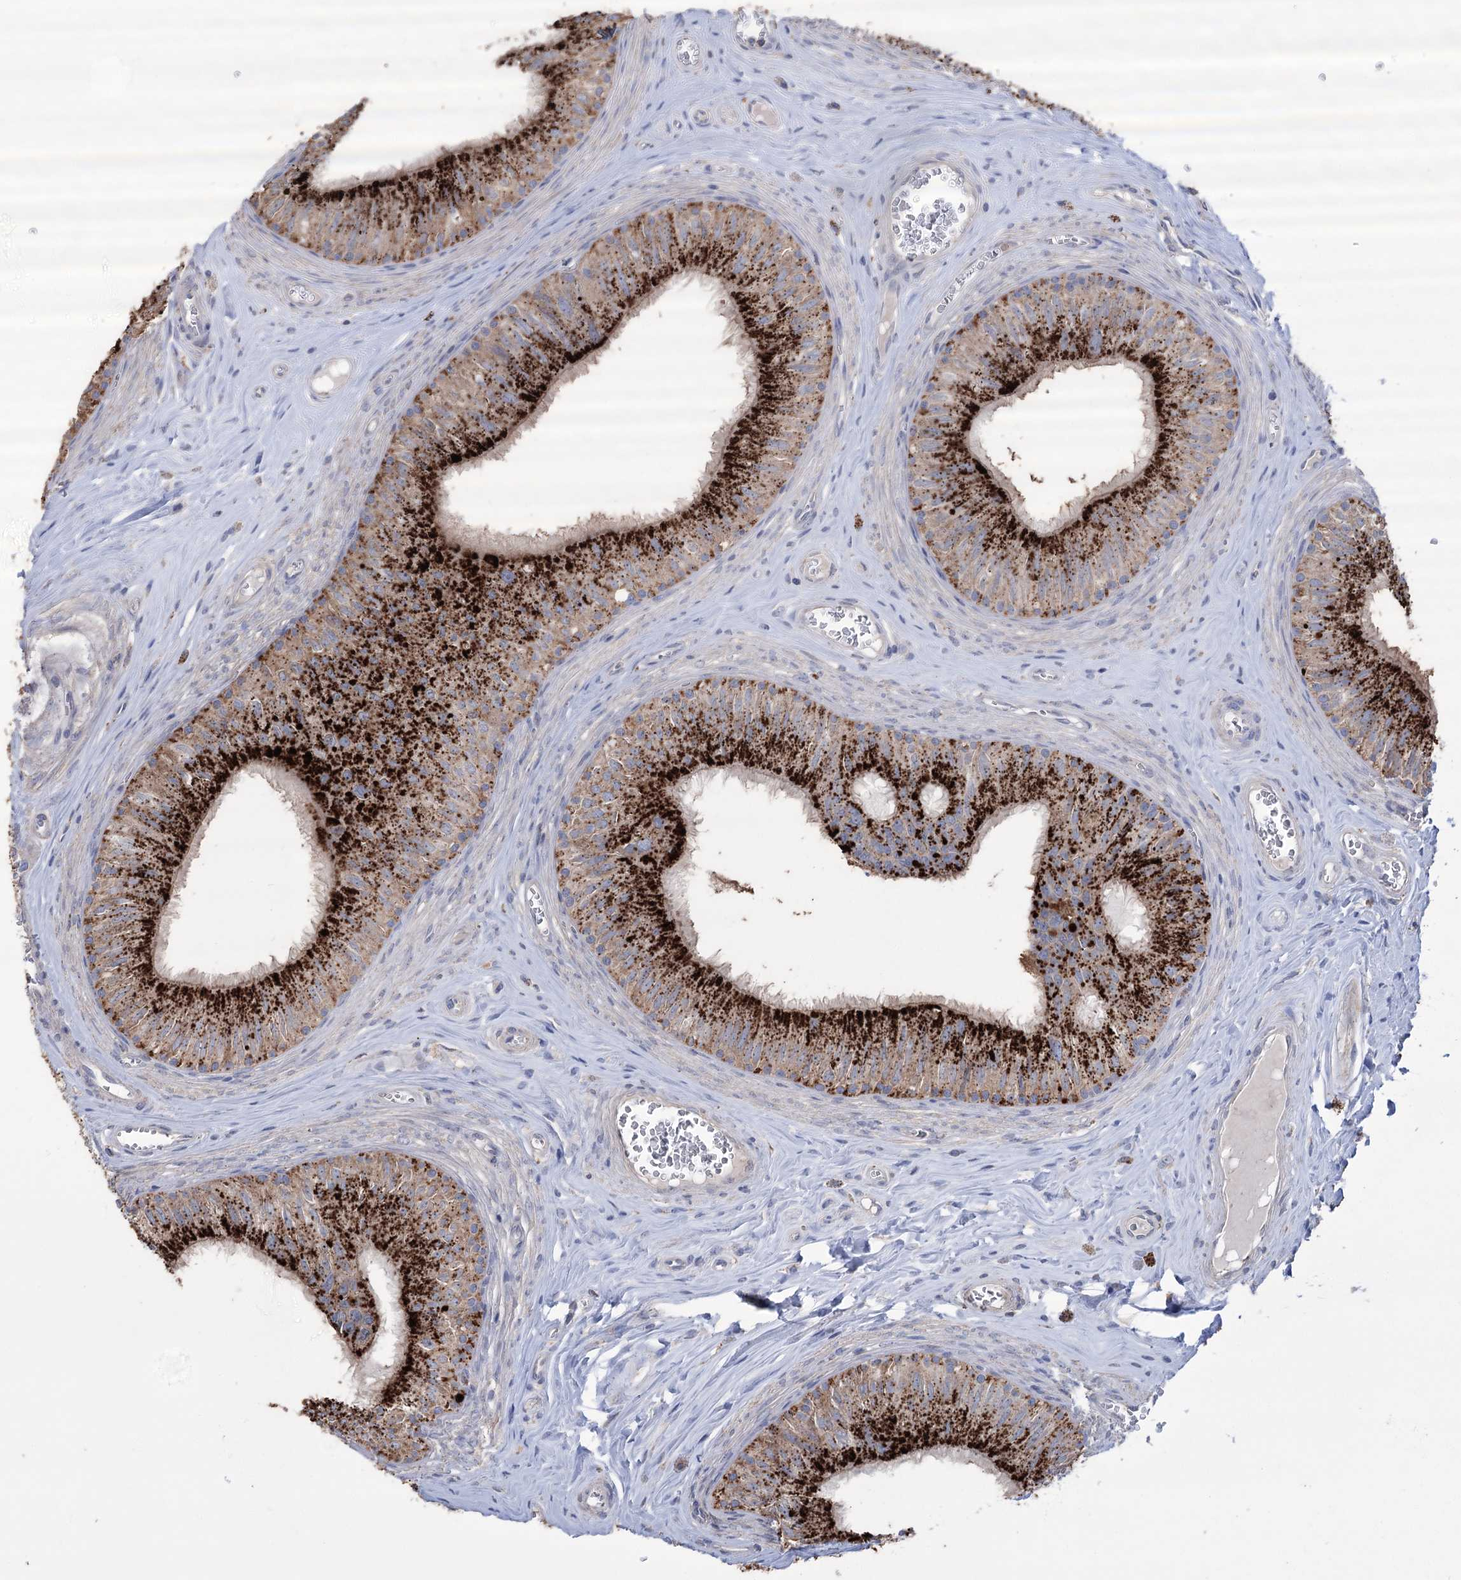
{"staining": {"intensity": "strong", "quantity": ">75%", "location": "cytoplasmic/membranous"}, "tissue": "epididymis", "cell_type": "Glandular cells", "image_type": "normal", "snomed": [{"axis": "morphology", "description": "Normal tissue, NOS"}, {"axis": "topography", "description": "Epididymis"}], "caption": "Epididymis stained with IHC reveals strong cytoplasmic/membranous staining in approximately >75% of glandular cells. Using DAB (3,3'-diaminobenzidine) (brown) and hematoxylin (blue) stains, captured at high magnification using brightfield microscopy.", "gene": "TRIM71", "patient": {"sex": "male", "age": 46}}